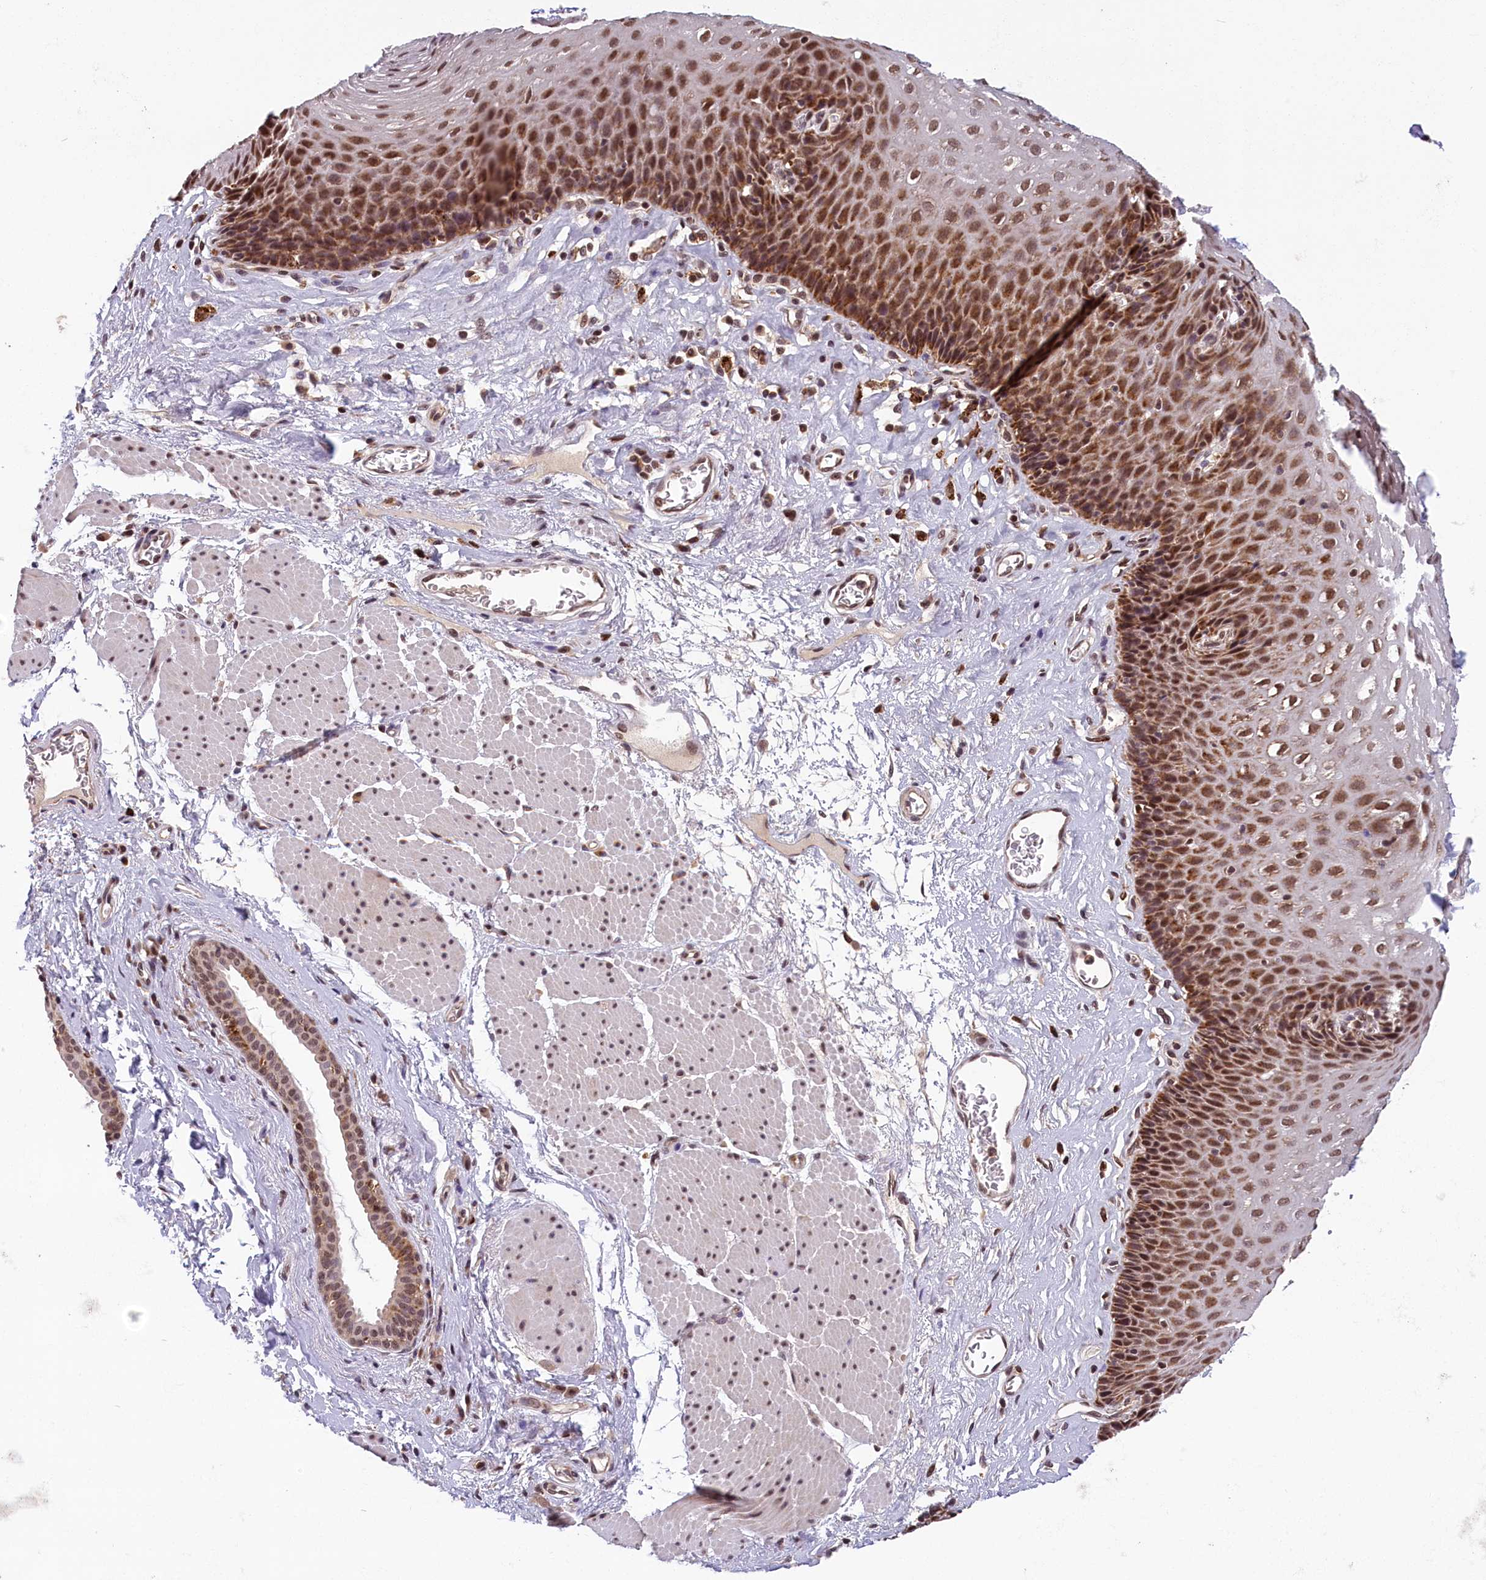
{"staining": {"intensity": "strong", "quantity": "25%-75%", "location": "nuclear"}, "tissue": "esophagus", "cell_type": "Squamous epithelial cells", "image_type": "normal", "snomed": [{"axis": "morphology", "description": "Normal tissue, NOS"}, {"axis": "topography", "description": "Esophagus"}], "caption": "High-magnification brightfield microscopy of normal esophagus stained with DAB (3,3'-diaminobenzidine) (brown) and counterstained with hematoxylin (blue). squamous epithelial cells exhibit strong nuclear staining is seen in about25%-75% of cells. The staining is performed using DAB brown chromogen to label protein expression. The nuclei are counter-stained blue using hematoxylin.", "gene": "KCNK6", "patient": {"sex": "female", "age": 66}}